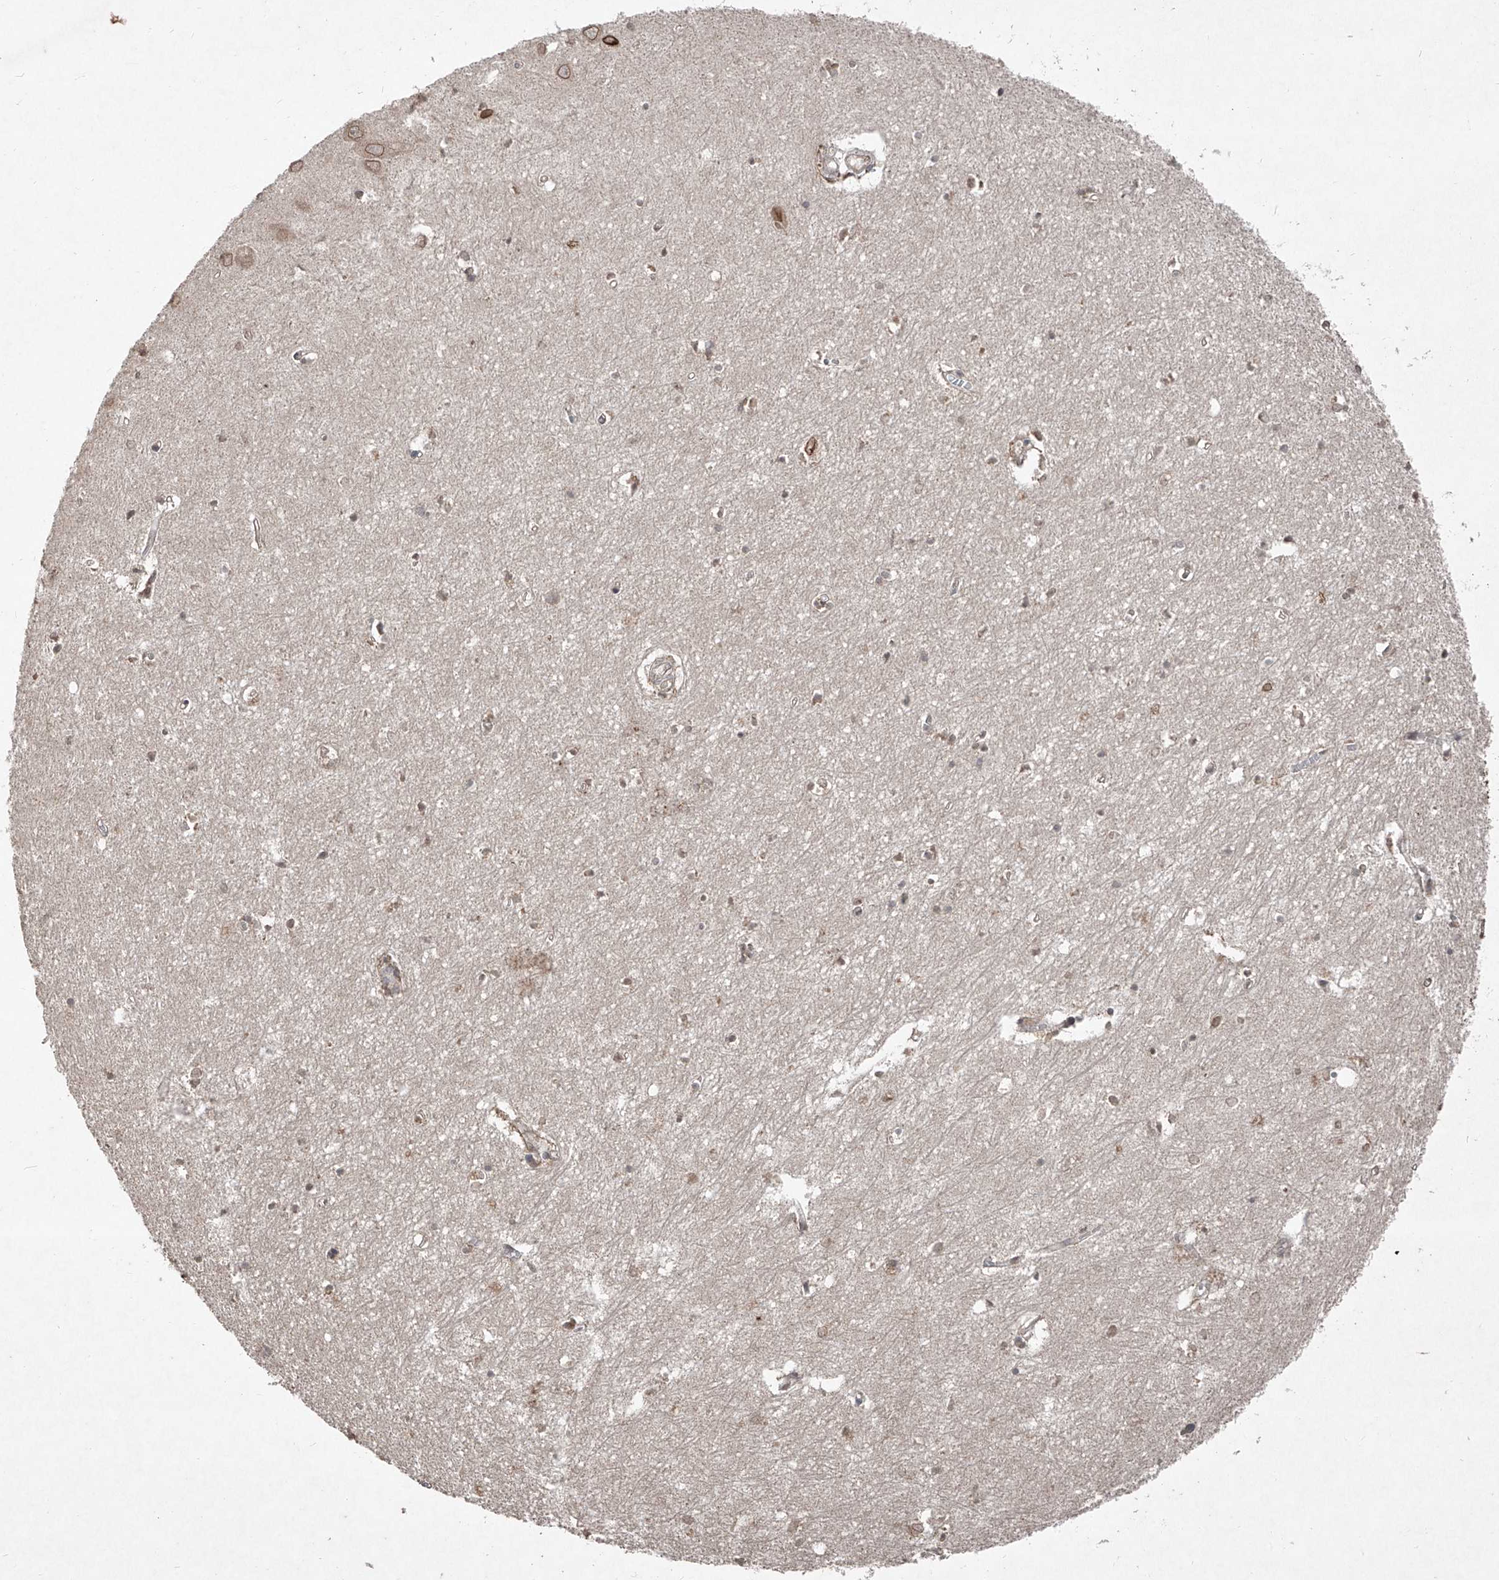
{"staining": {"intensity": "weak", "quantity": "25%-75%", "location": "cytoplasmic/membranous"}, "tissue": "hippocampus", "cell_type": "Glial cells", "image_type": "normal", "snomed": [{"axis": "morphology", "description": "Normal tissue, NOS"}, {"axis": "topography", "description": "Hippocampus"}], "caption": "Hippocampus stained for a protein demonstrates weak cytoplasmic/membranous positivity in glial cells. (Stains: DAB in brown, nuclei in blue, Microscopy: brightfield microscopy at high magnification).", "gene": "ABCD3", "patient": {"sex": "female", "age": 64}}